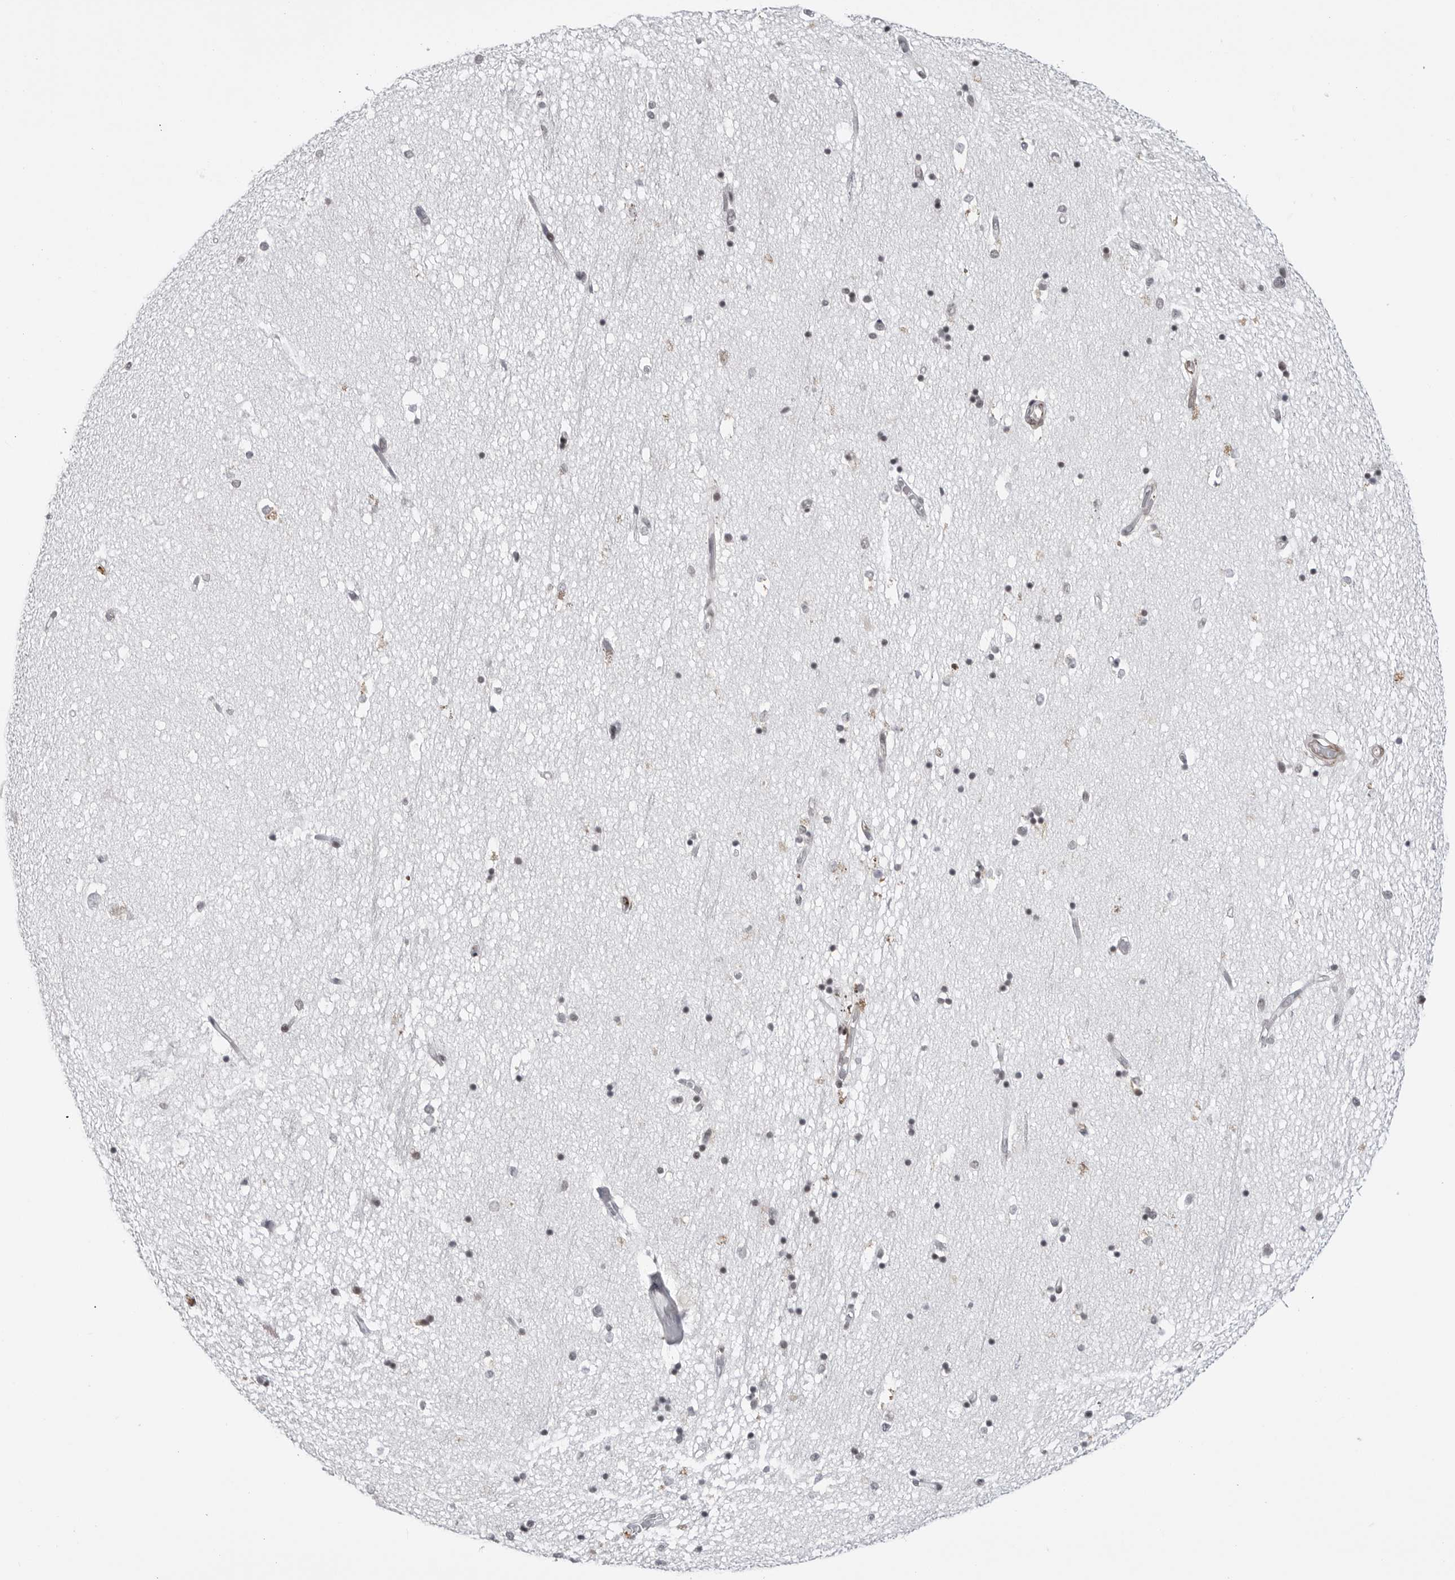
{"staining": {"intensity": "weak", "quantity": "<25%", "location": "cytoplasmic/membranous"}, "tissue": "hippocampus", "cell_type": "Glial cells", "image_type": "normal", "snomed": [{"axis": "morphology", "description": "Normal tissue, NOS"}, {"axis": "topography", "description": "Hippocampus"}], "caption": "Immunohistochemistry (IHC) of unremarkable human hippocampus shows no positivity in glial cells.", "gene": "TRIM66", "patient": {"sex": "male", "age": 45}}